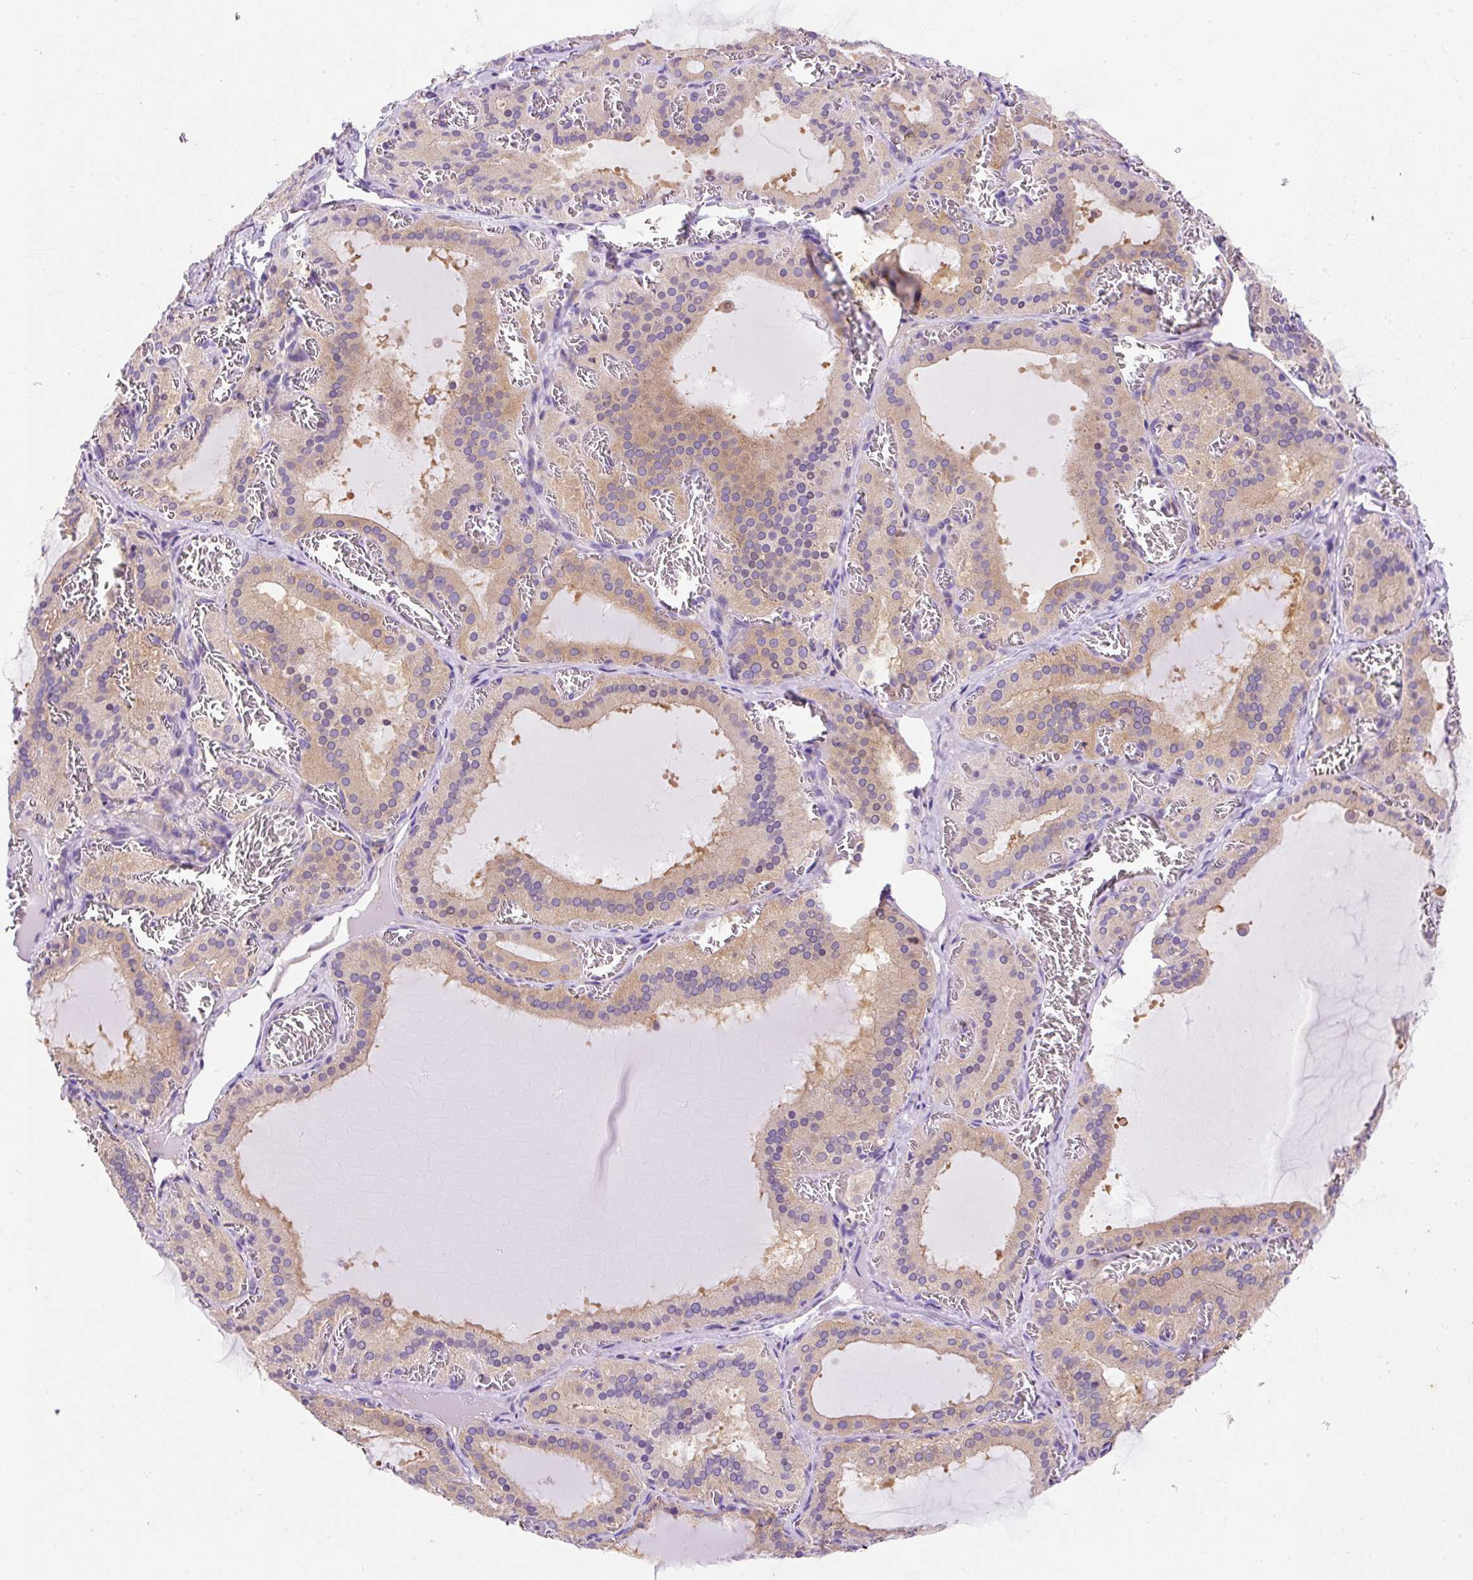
{"staining": {"intensity": "moderate", "quantity": "25%-75%", "location": "cytoplasmic/membranous"}, "tissue": "thyroid gland", "cell_type": "Glandular cells", "image_type": "normal", "snomed": [{"axis": "morphology", "description": "Normal tissue, NOS"}, {"axis": "topography", "description": "Thyroid gland"}], "caption": "Immunohistochemical staining of benign thyroid gland reveals medium levels of moderate cytoplasmic/membranous positivity in about 25%-75% of glandular cells. Nuclei are stained in blue.", "gene": "OR4K15", "patient": {"sex": "female", "age": 30}}